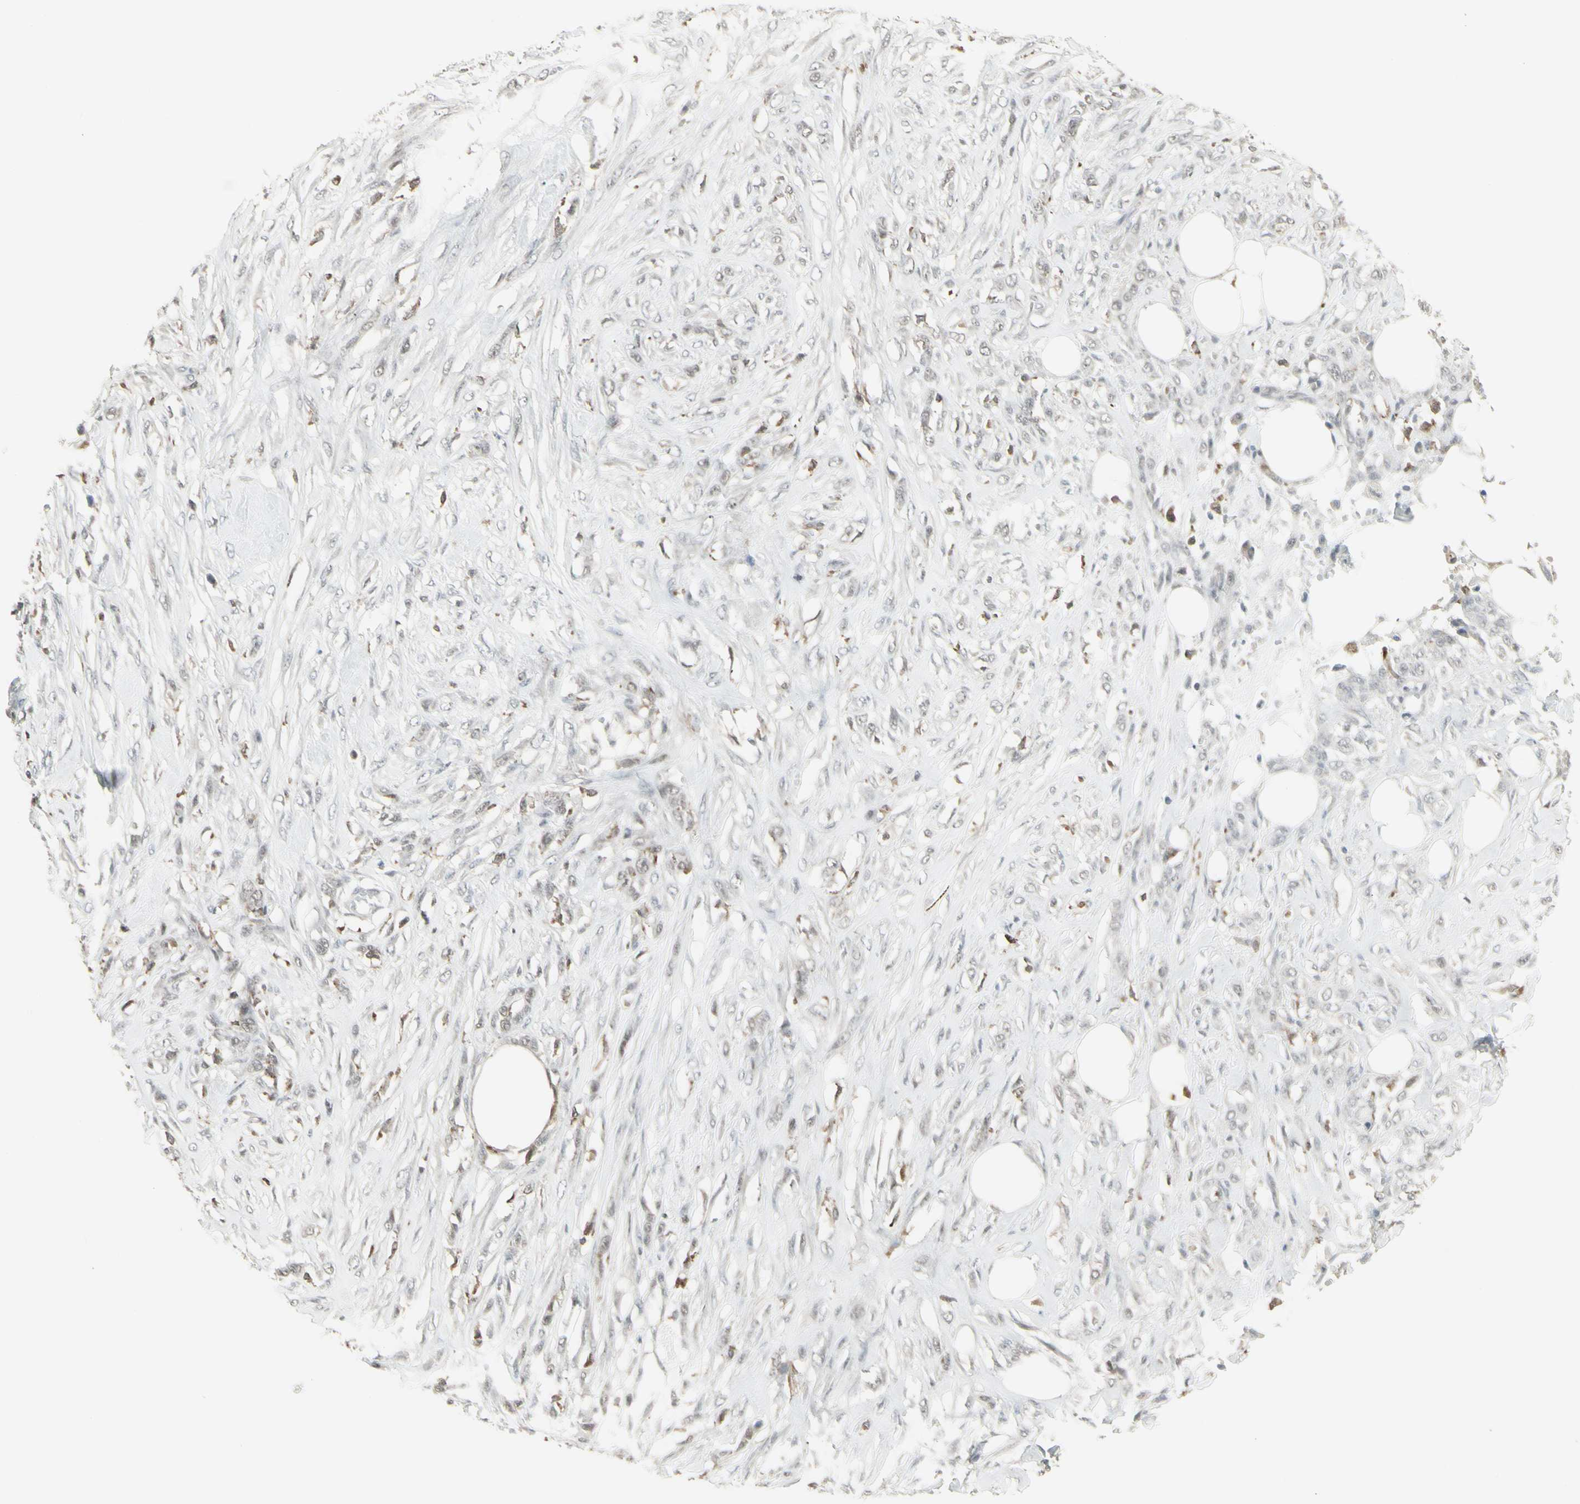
{"staining": {"intensity": "negative", "quantity": "none", "location": "none"}, "tissue": "skin cancer", "cell_type": "Tumor cells", "image_type": "cancer", "snomed": [{"axis": "morphology", "description": "Squamous cell carcinoma, NOS"}, {"axis": "topography", "description": "Skin"}], "caption": "Squamous cell carcinoma (skin) was stained to show a protein in brown. There is no significant expression in tumor cells. (DAB IHC visualized using brightfield microscopy, high magnification).", "gene": "SAMSN1", "patient": {"sex": "female", "age": 59}}